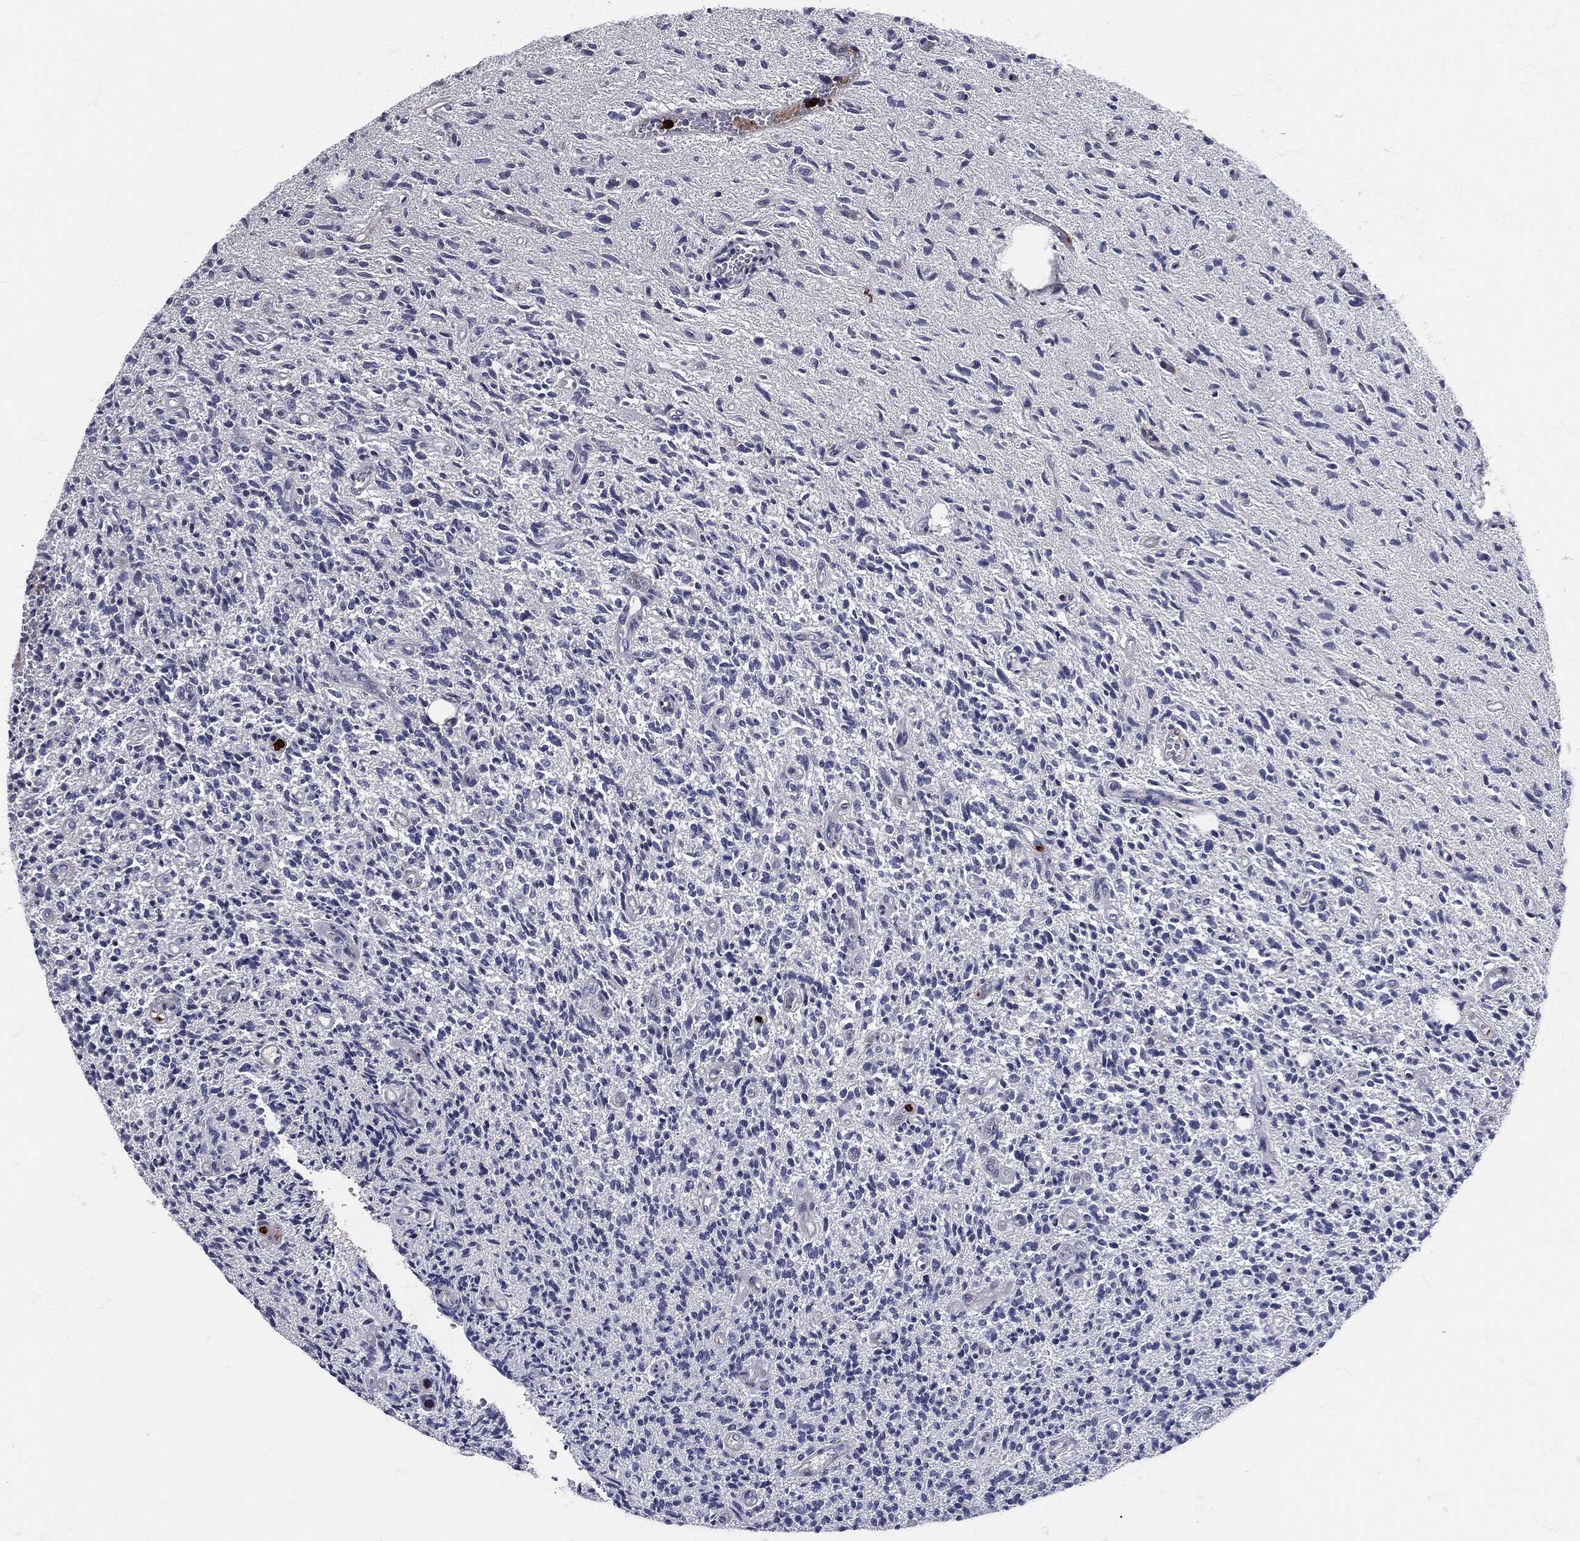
{"staining": {"intensity": "negative", "quantity": "none", "location": "none"}, "tissue": "glioma", "cell_type": "Tumor cells", "image_type": "cancer", "snomed": [{"axis": "morphology", "description": "Glioma, malignant, High grade"}, {"axis": "topography", "description": "Brain"}], "caption": "This micrograph is of malignant glioma (high-grade) stained with immunohistochemistry to label a protein in brown with the nuclei are counter-stained blue. There is no expression in tumor cells.", "gene": "MPO", "patient": {"sex": "male", "age": 64}}